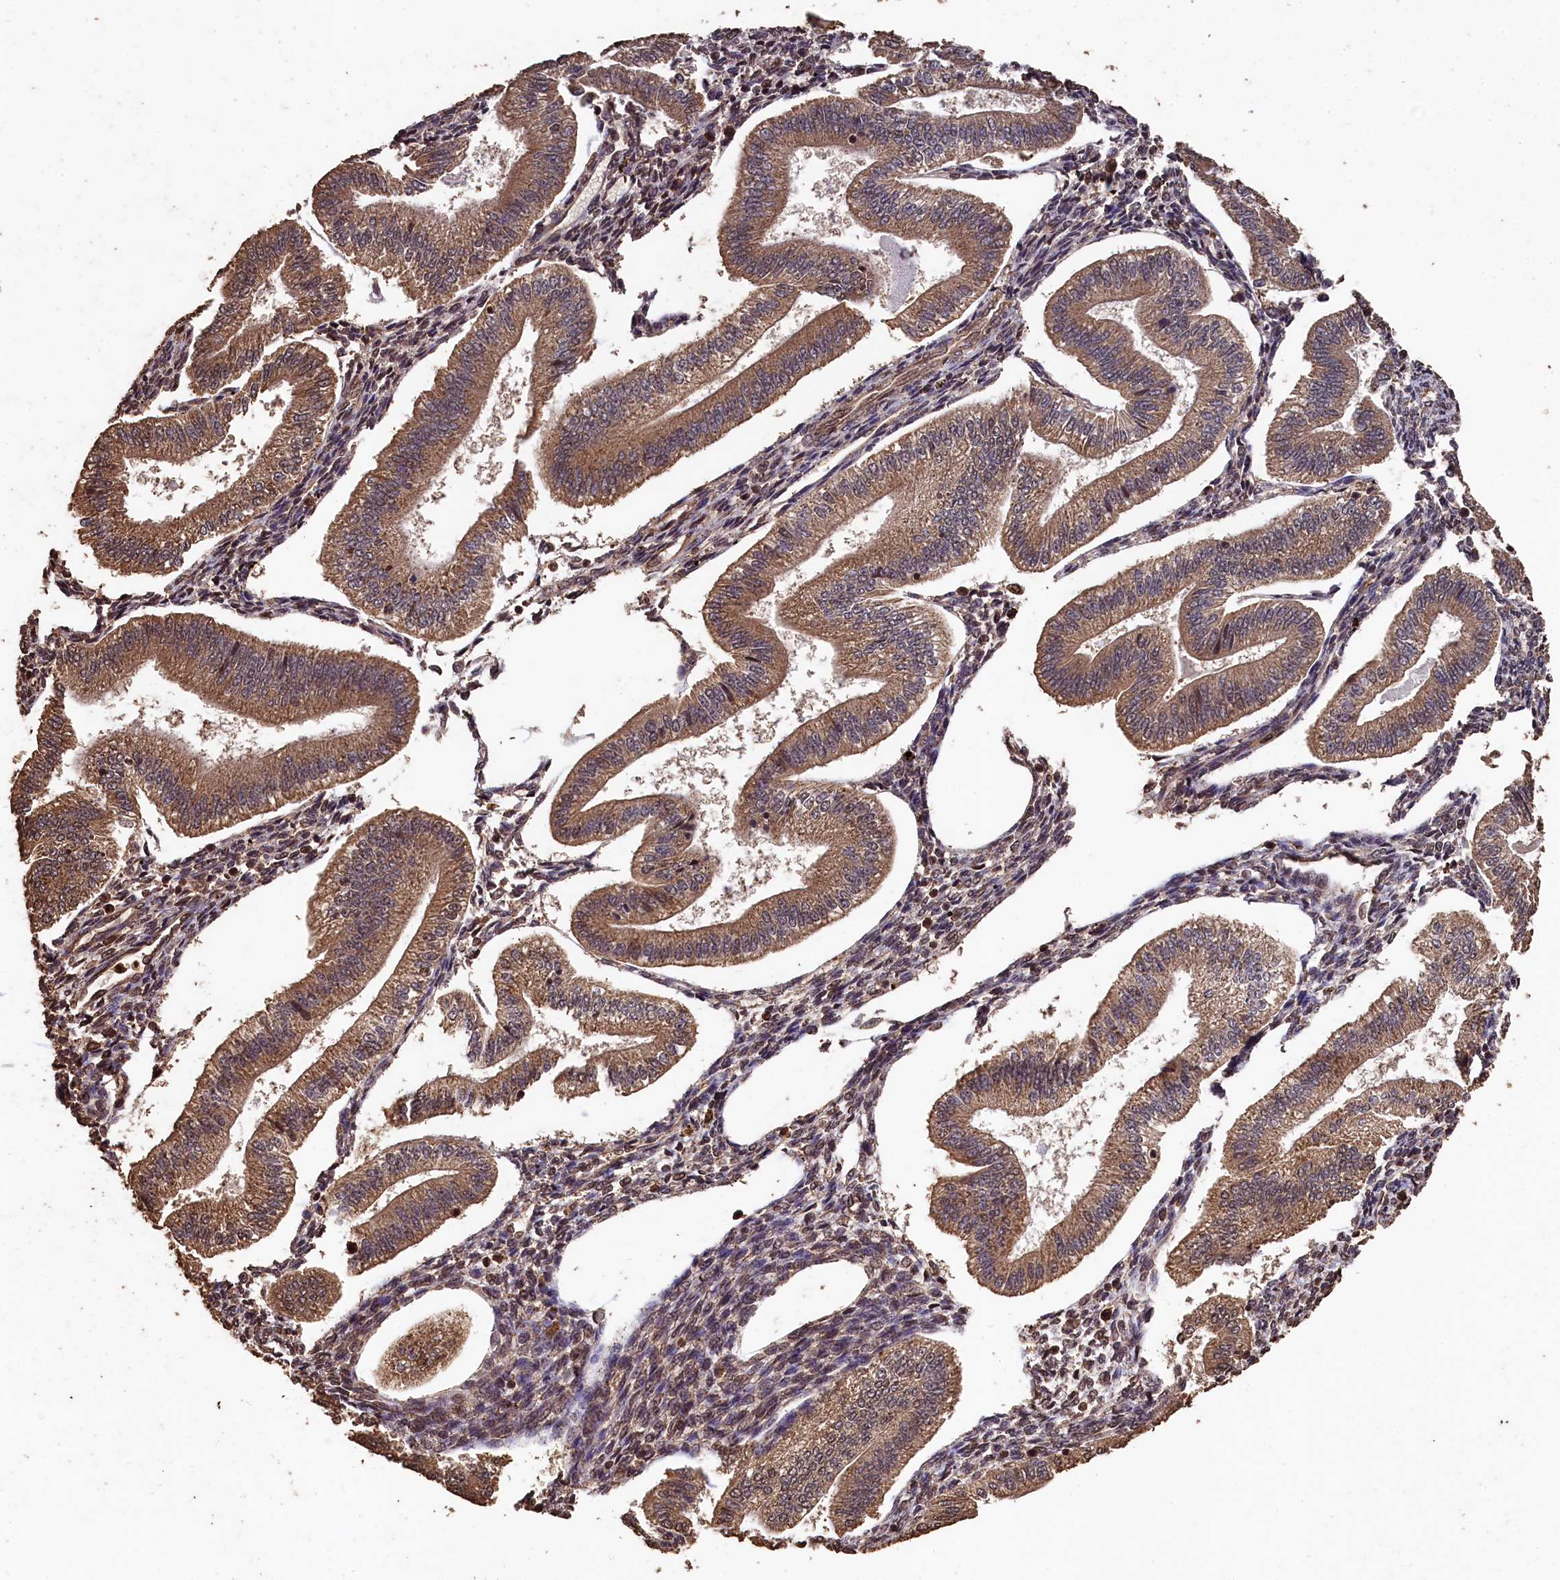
{"staining": {"intensity": "moderate", "quantity": "25%-75%", "location": "nuclear"}, "tissue": "endometrium", "cell_type": "Cells in endometrial stroma", "image_type": "normal", "snomed": [{"axis": "morphology", "description": "Normal tissue, NOS"}, {"axis": "topography", "description": "Endometrium"}], "caption": "Endometrium stained with a brown dye displays moderate nuclear positive expression in about 25%-75% of cells in endometrial stroma.", "gene": "CEP57L1", "patient": {"sex": "female", "age": 34}}